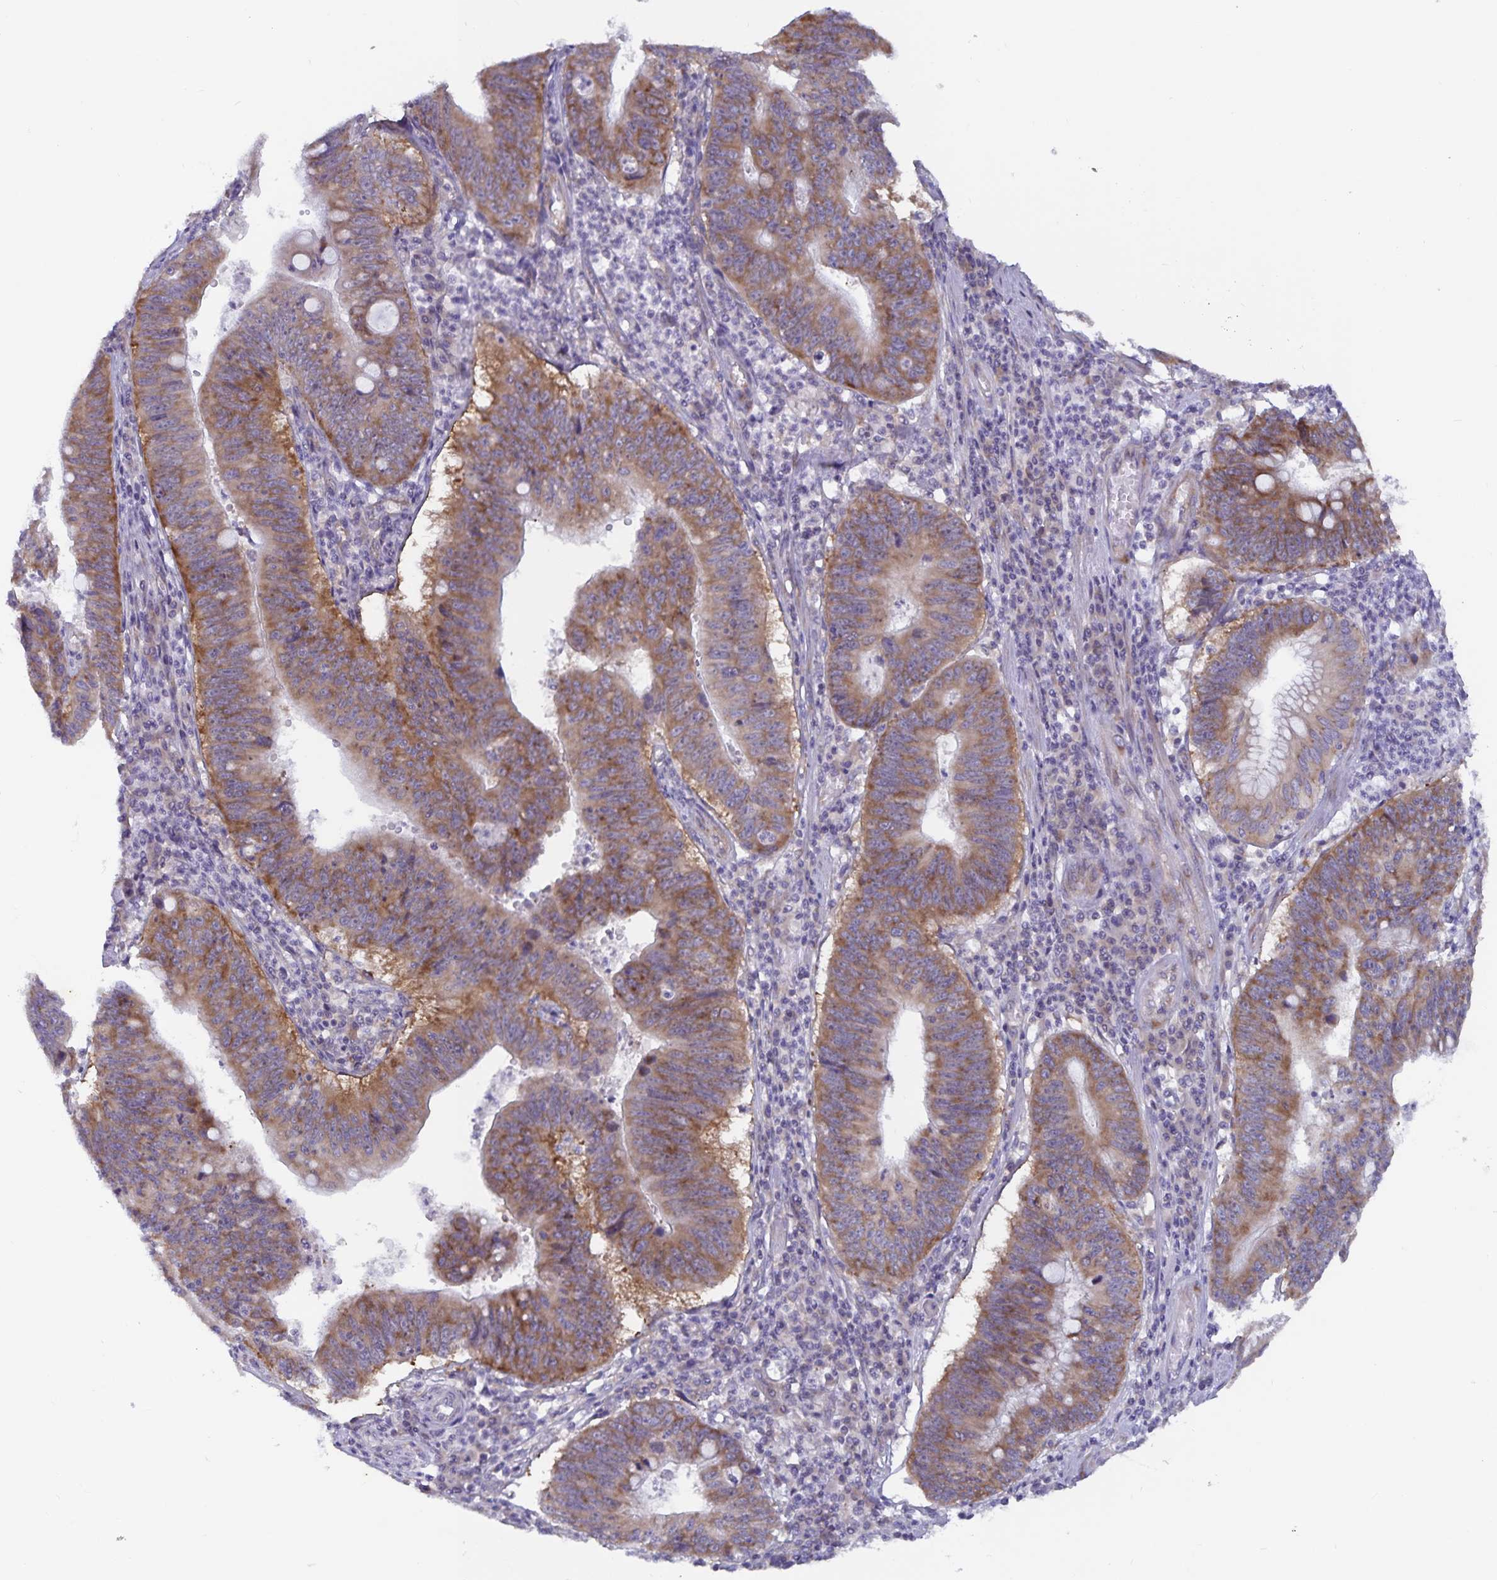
{"staining": {"intensity": "moderate", "quantity": ">75%", "location": "cytoplasmic/membranous"}, "tissue": "stomach cancer", "cell_type": "Tumor cells", "image_type": "cancer", "snomed": [{"axis": "morphology", "description": "Adenocarcinoma, NOS"}, {"axis": "topography", "description": "Stomach"}], "caption": "Human stomach cancer (adenocarcinoma) stained for a protein (brown) demonstrates moderate cytoplasmic/membranous positive staining in about >75% of tumor cells.", "gene": "FAM120A", "patient": {"sex": "male", "age": 59}}